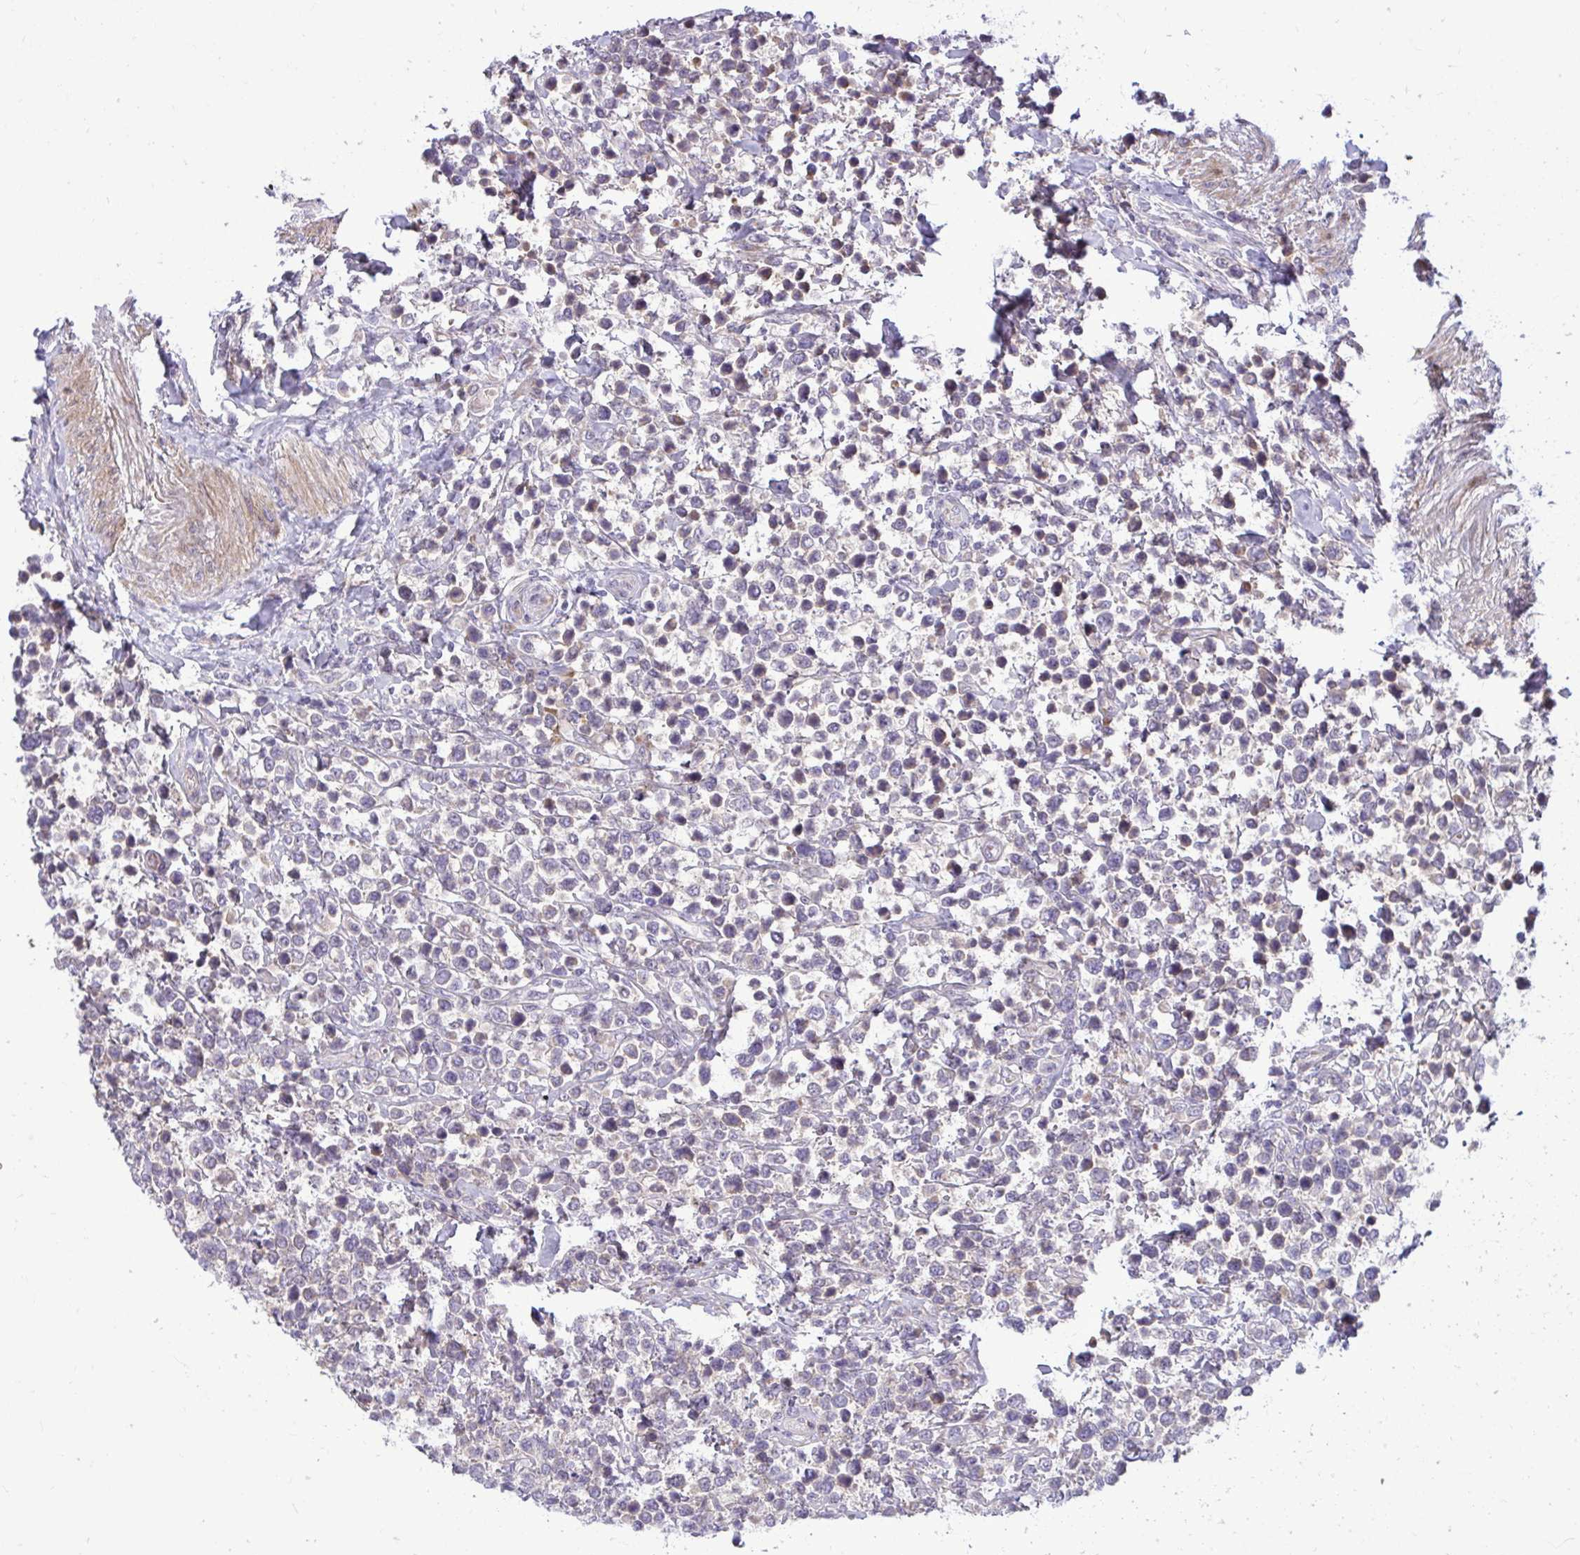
{"staining": {"intensity": "negative", "quantity": "none", "location": "none"}, "tissue": "lymphoma", "cell_type": "Tumor cells", "image_type": "cancer", "snomed": [{"axis": "morphology", "description": "Malignant lymphoma, non-Hodgkin's type, High grade"}, {"axis": "topography", "description": "Soft tissue"}], "caption": "High power microscopy image of an immunohistochemistry image of malignant lymphoma, non-Hodgkin's type (high-grade), revealing no significant positivity in tumor cells.", "gene": "ZSCAN9", "patient": {"sex": "female", "age": 56}}